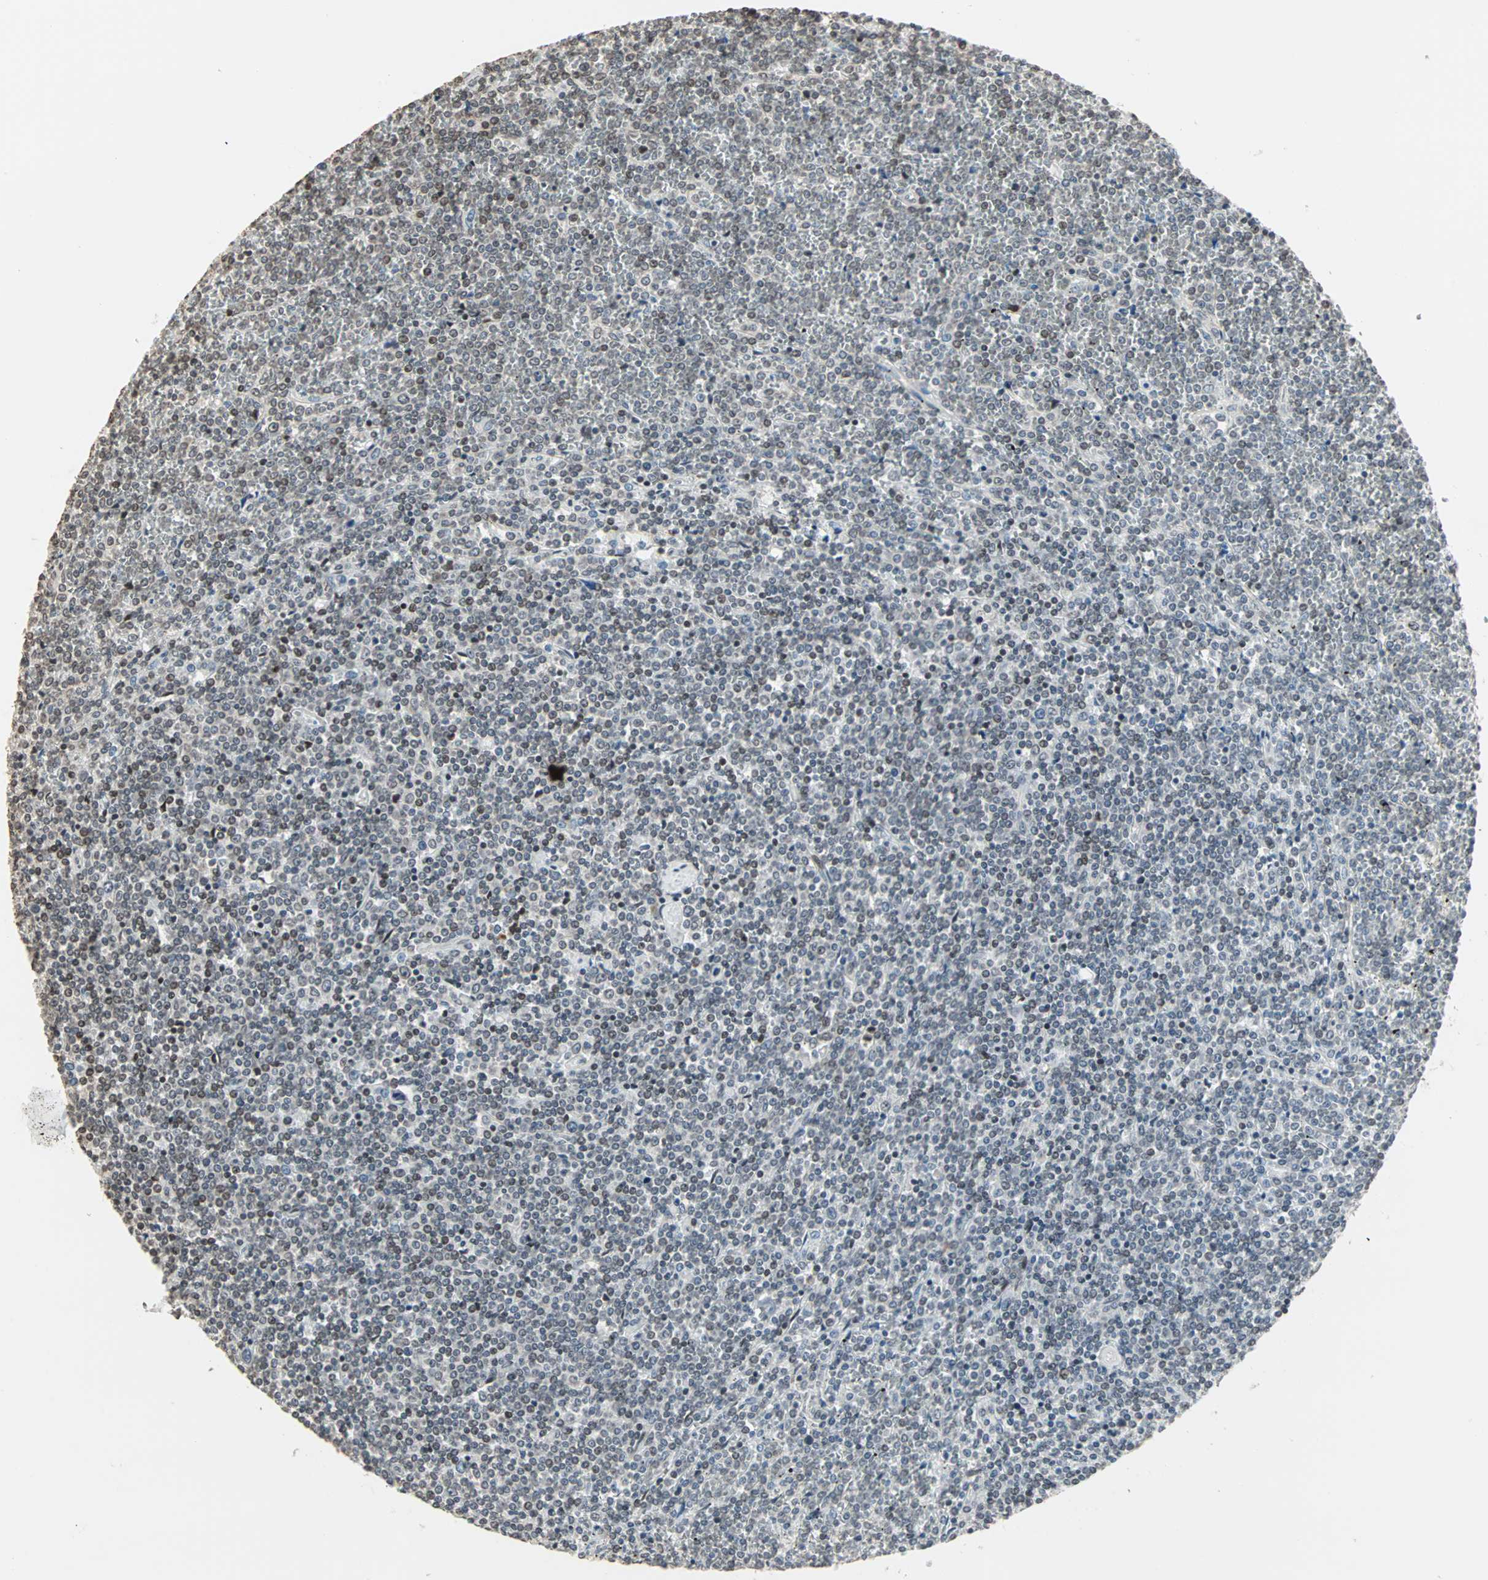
{"staining": {"intensity": "weak", "quantity": "<25%", "location": "nuclear"}, "tissue": "lymphoma", "cell_type": "Tumor cells", "image_type": "cancer", "snomed": [{"axis": "morphology", "description": "Malignant lymphoma, non-Hodgkin's type, Low grade"}, {"axis": "topography", "description": "Spleen"}], "caption": "Immunohistochemistry of lymphoma displays no positivity in tumor cells.", "gene": "CBLC", "patient": {"sex": "female", "age": 19}}